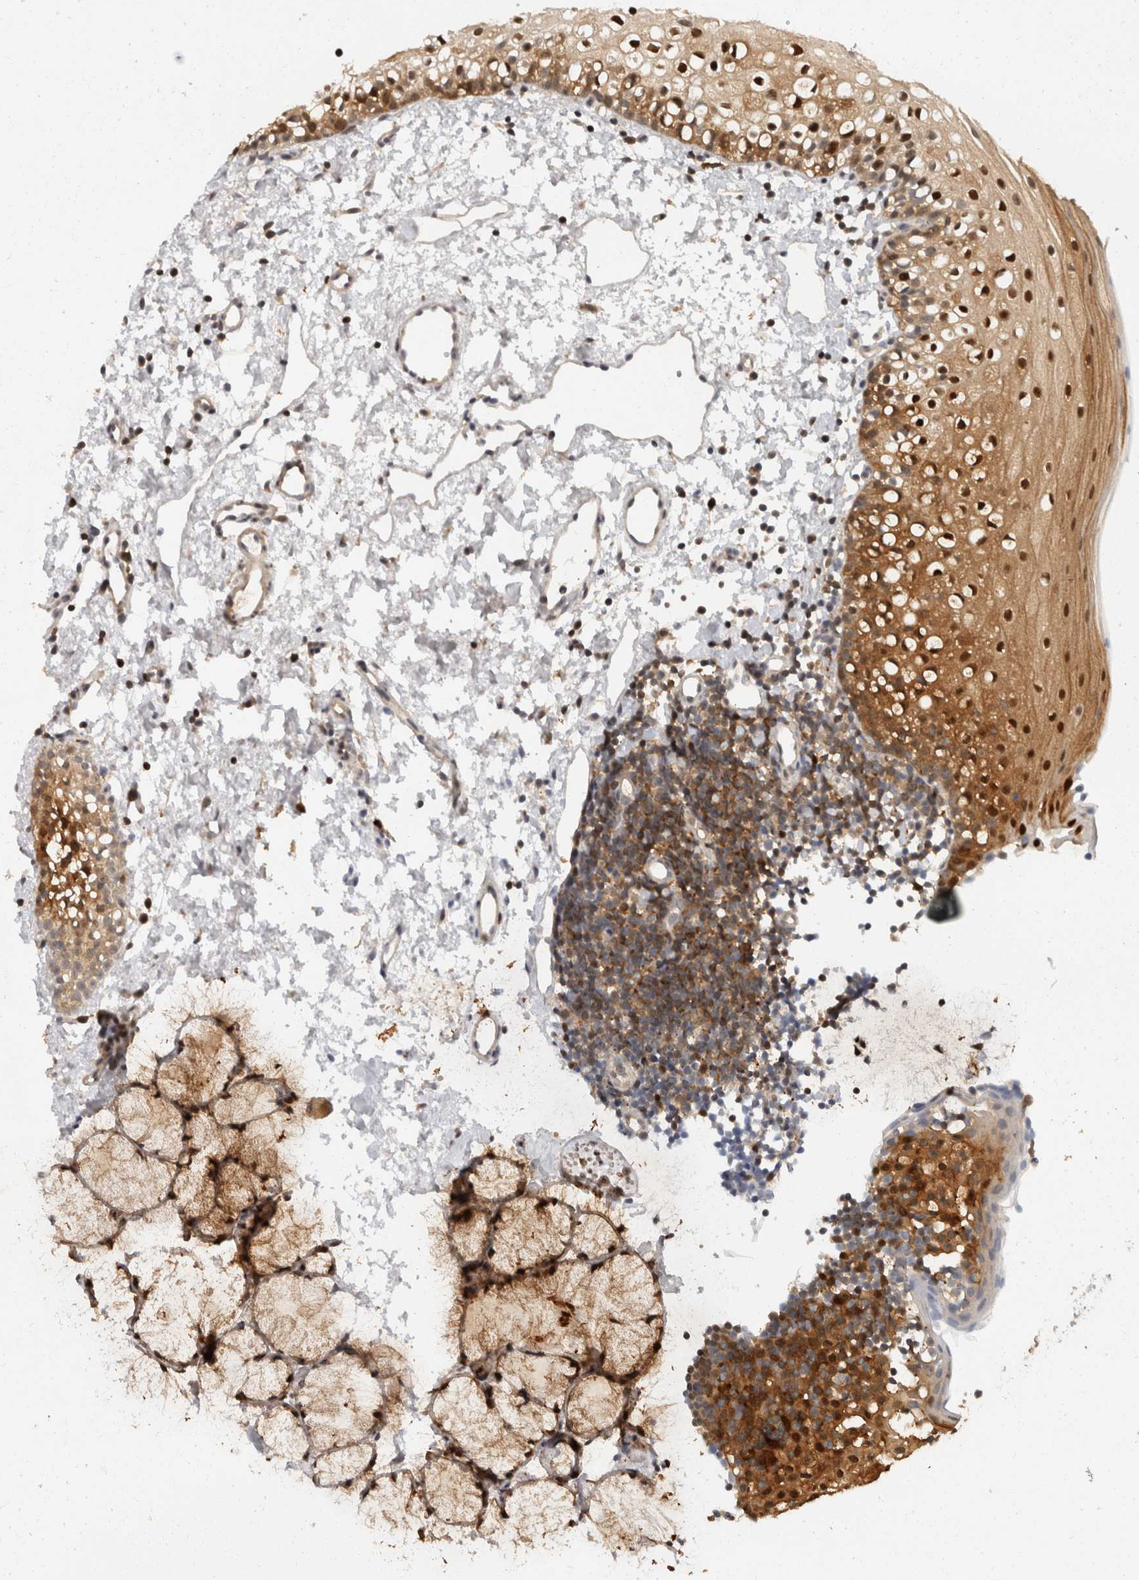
{"staining": {"intensity": "moderate", "quantity": ">75%", "location": "cytoplasmic/membranous,nuclear"}, "tissue": "oral mucosa", "cell_type": "Squamous epithelial cells", "image_type": "normal", "snomed": [{"axis": "morphology", "description": "Normal tissue, NOS"}, {"axis": "topography", "description": "Oral tissue"}], "caption": "Immunohistochemical staining of normal oral mucosa reveals >75% levels of moderate cytoplasmic/membranous,nuclear protein positivity in approximately >75% of squamous epithelial cells.", "gene": "ACAT2", "patient": {"sex": "male", "age": 28}}